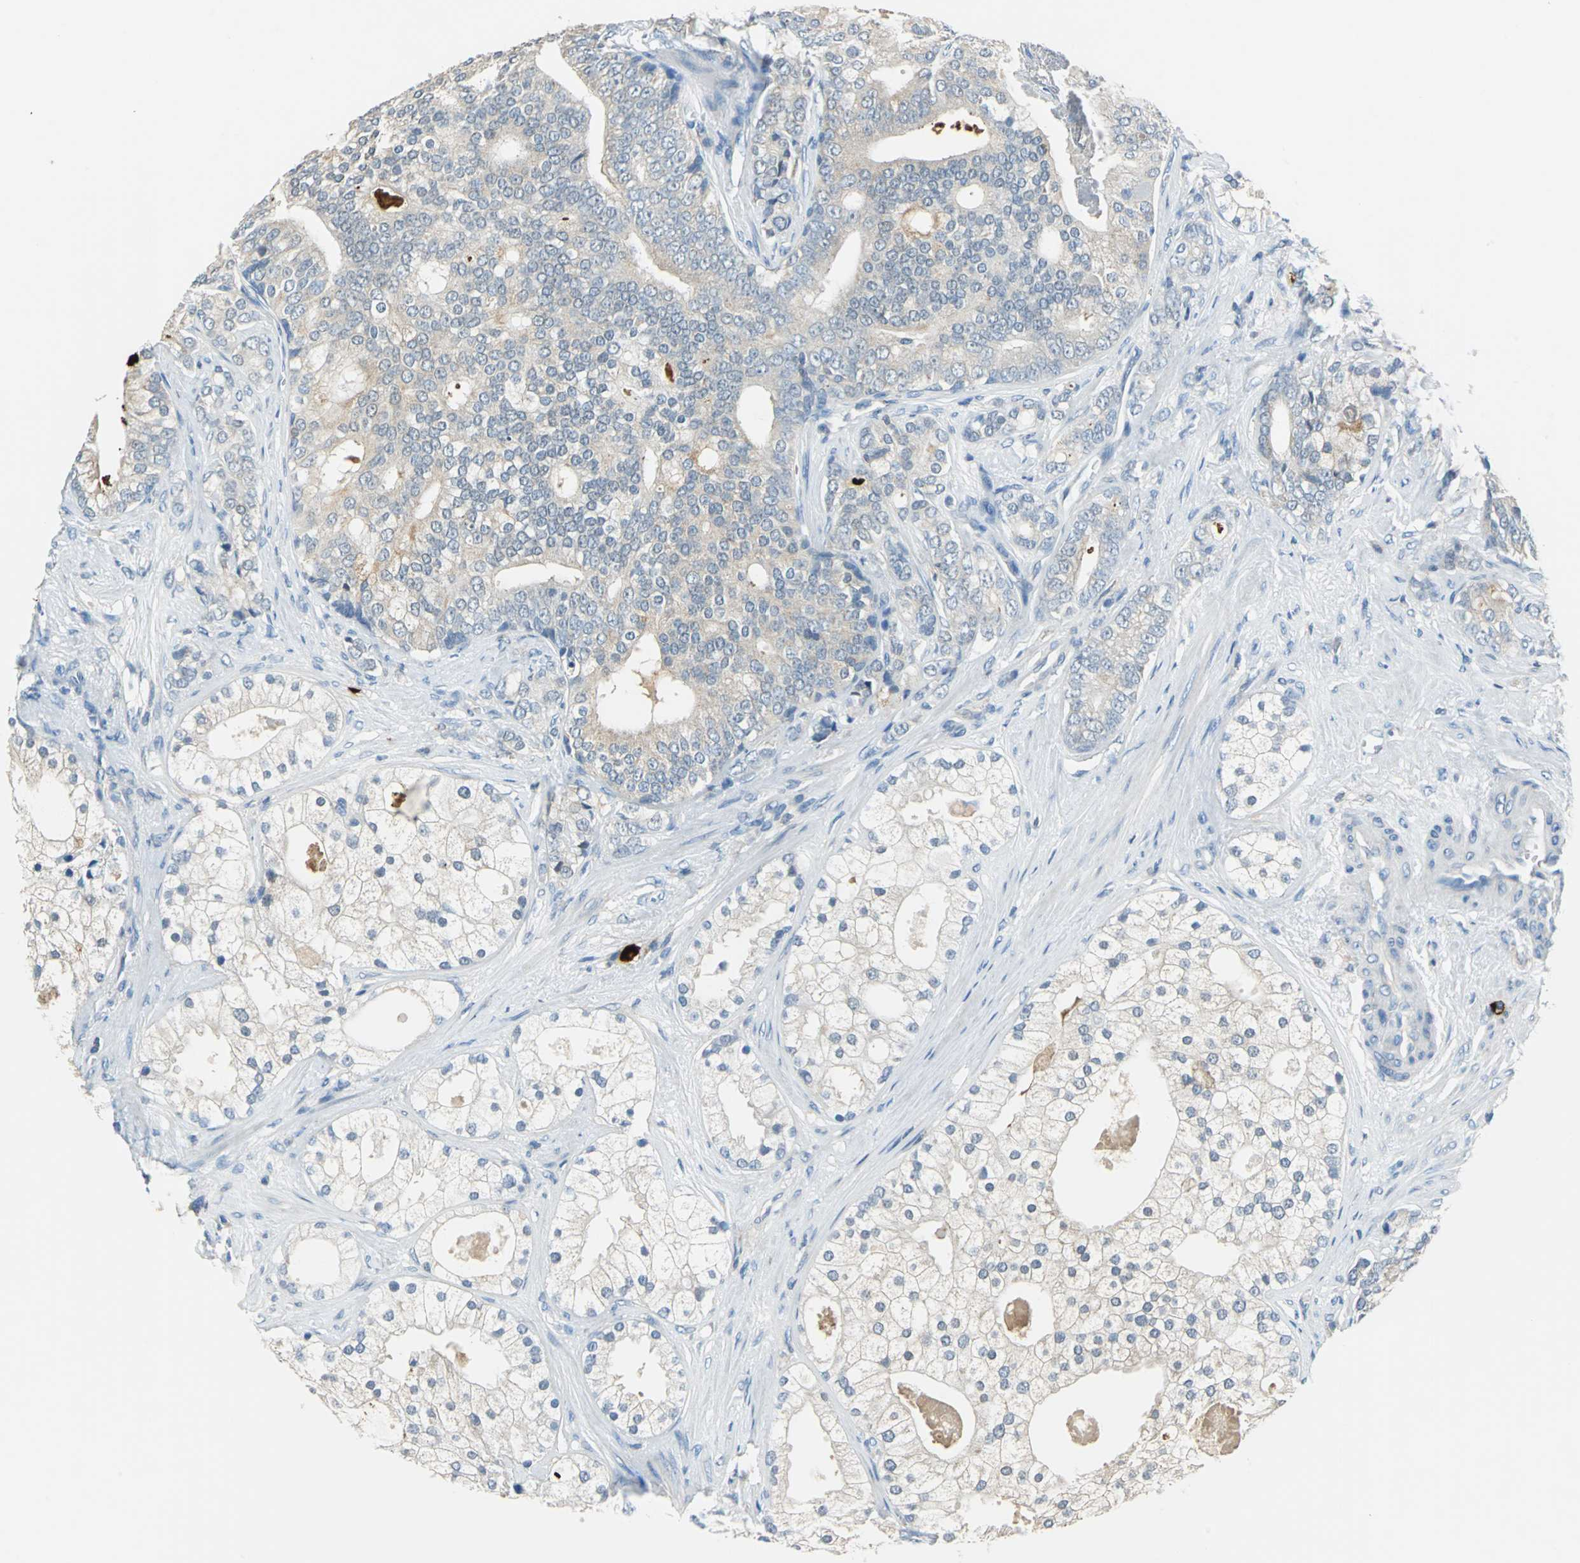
{"staining": {"intensity": "weak", "quantity": ">75%", "location": "cytoplasmic/membranous"}, "tissue": "prostate cancer", "cell_type": "Tumor cells", "image_type": "cancer", "snomed": [{"axis": "morphology", "description": "Adenocarcinoma, Low grade"}, {"axis": "topography", "description": "Prostate"}], "caption": "Immunohistochemistry of prostate low-grade adenocarcinoma shows low levels of weak cytoplasmic/membranous staining in approximately >75% of tumor cells.", "gene": "CPA3", "patient": {"sex": "male", "age": 58}}